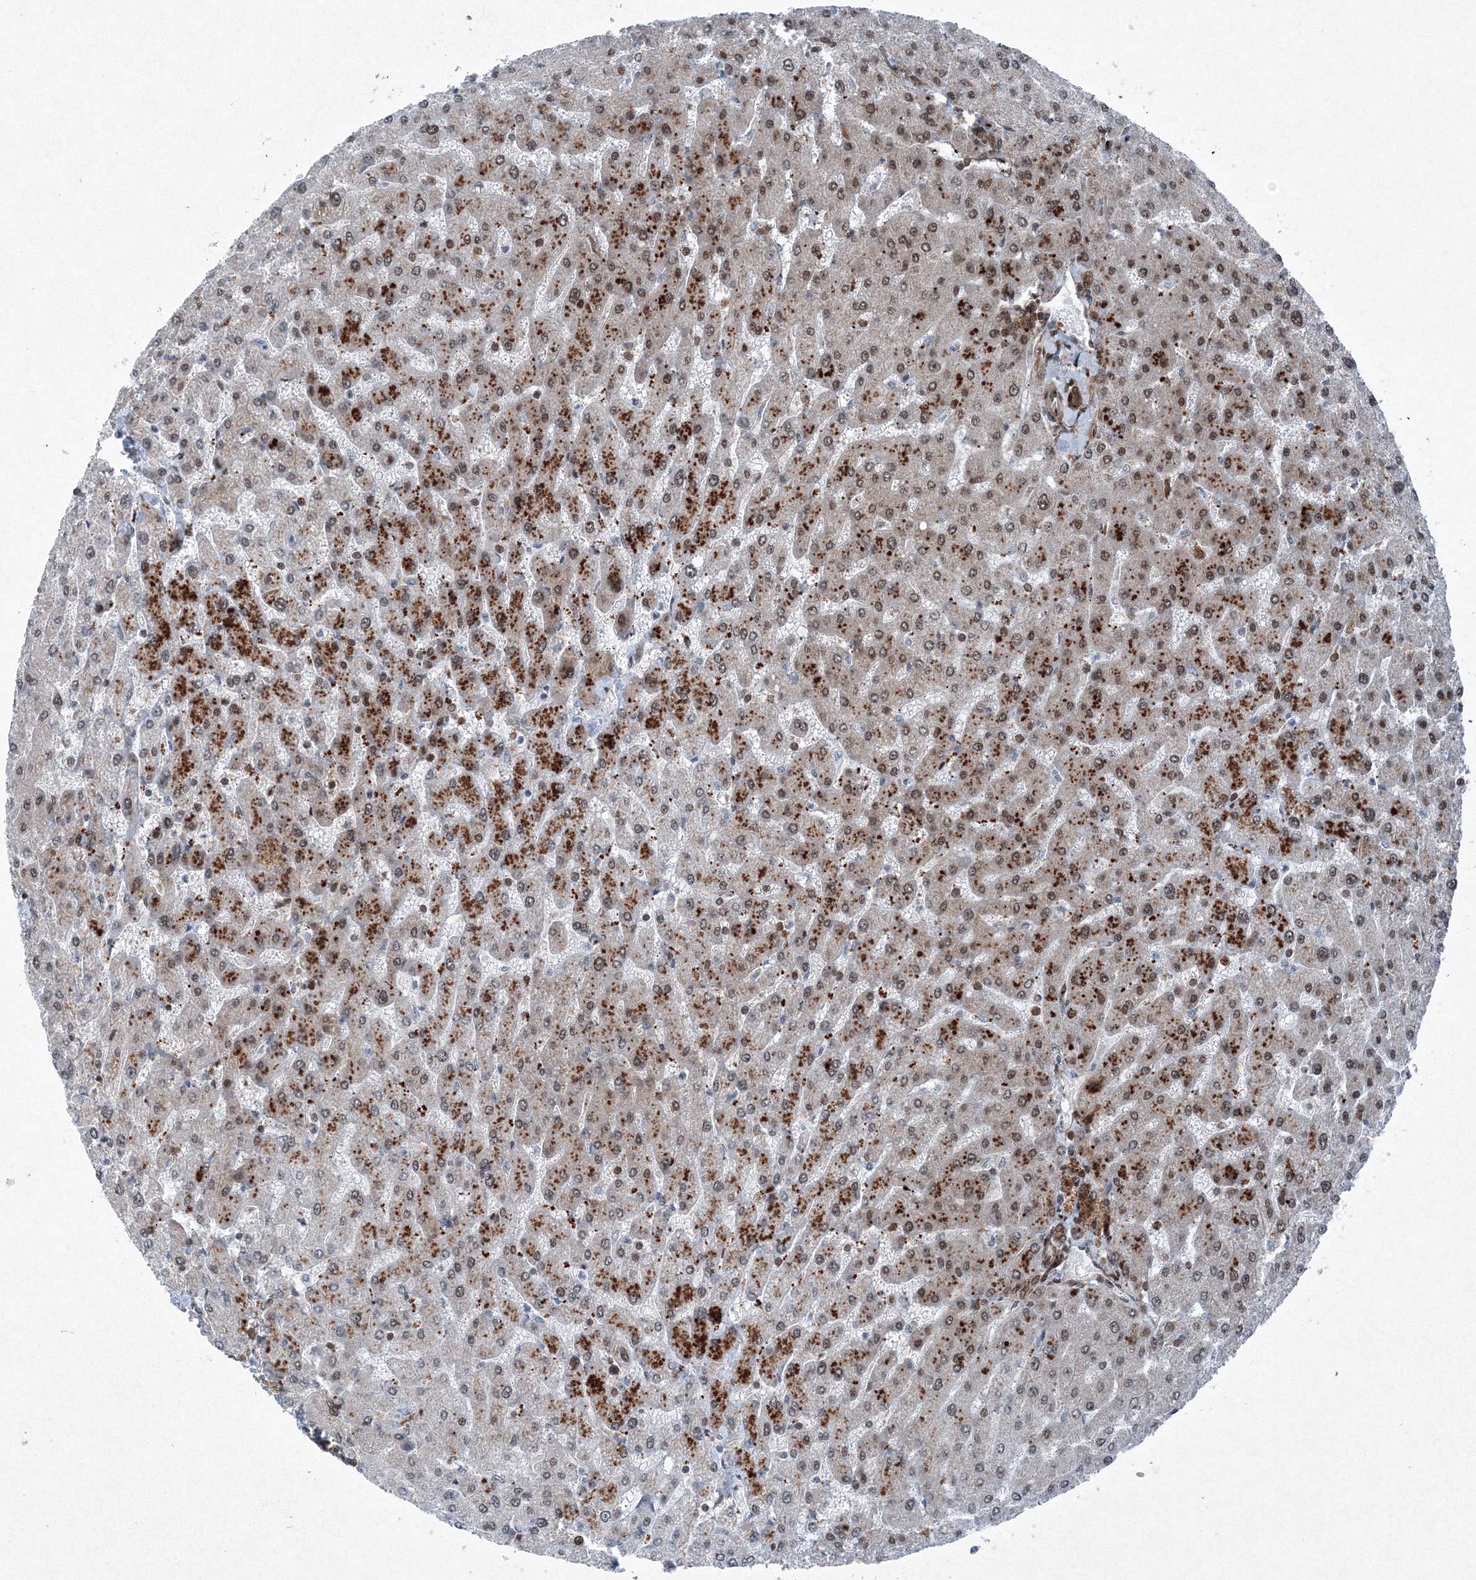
{"staining": {"intensity": "moderate", "quantity": ">75%", "location": "cytoplasmic/membranous,nuclear"}, "tissue": "liver", "cell_type": "Cholangiocytes", "image_type": "normal", "snomed": [{"axis": "morphology", "description": "Normal tissue, NOS"}, {"axis": "topography", "description": "Liver"}], "caption": "Protein staining displays moderate cytoplasmic/membranous,nuclear staining in approximately >75% of cholangiocytes in benign liver.", "gene": "SNRPC", "patient": {"sex": "male", "age": 55}}